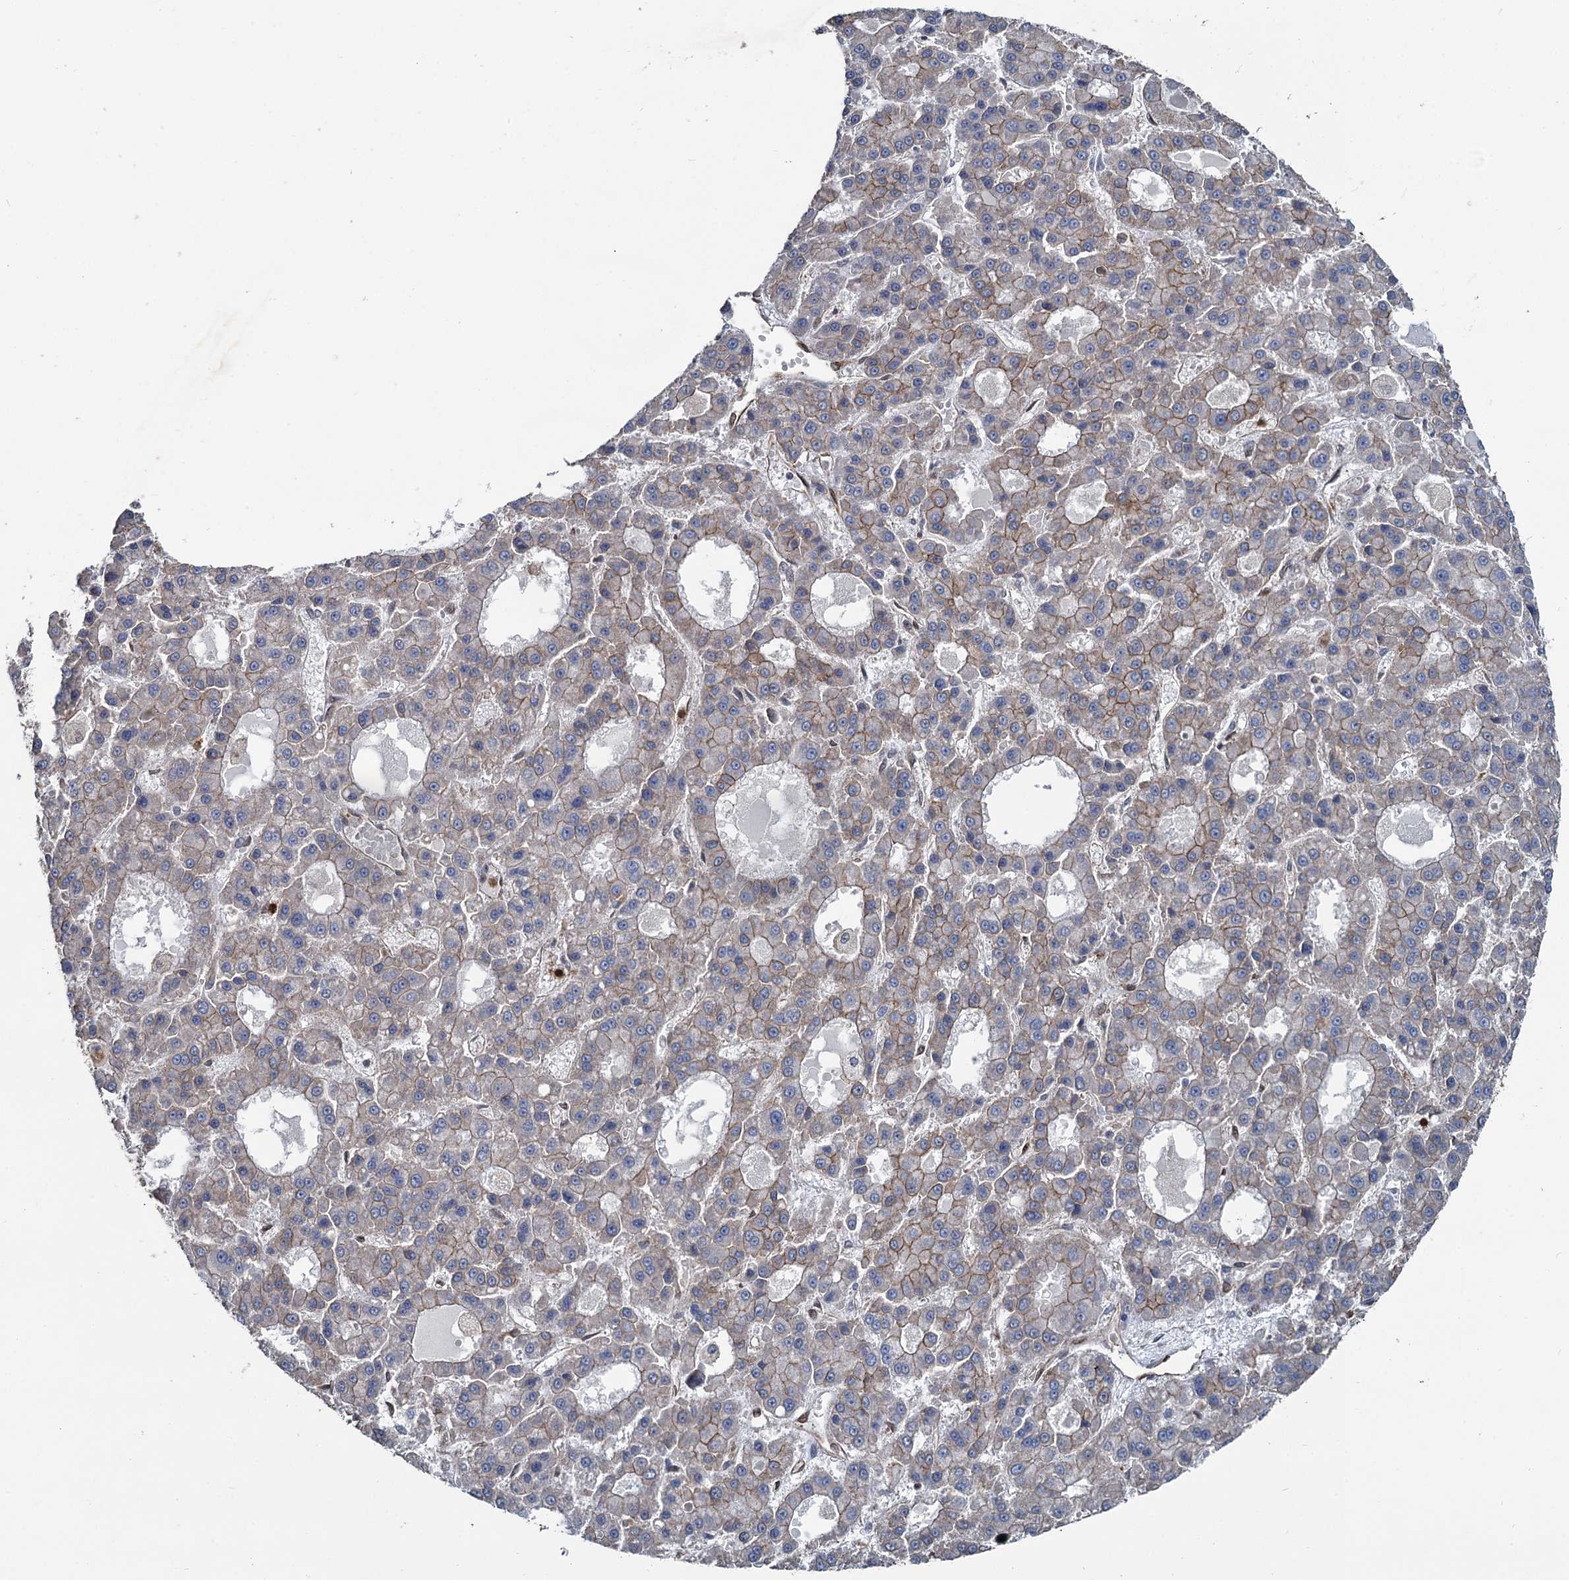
{"staining": {"intensity": "moderate", "quantity": "<25%", "location": "cytoplasmic/membranous"}, "tissue": "liver cancer", "cell_type": "Tumor cells", "image_type": "cancer", "snomed": [{"axis": "morphology", "description": "Carcinoma, Hepatocellular, NOS"}, {"axis": "topography", "description": "Liver"}], "caption": "Brown immunohistochemical staining in hepatocellular carcinoma (liver) demonstrates moderate cytoplasmic/membranous expression in about <25% of tumor cells. (DAB (3,3'-diaminobenzidine) IHC with brightfield microscopy, high magnification).", "gene": "SVIP", "patient": {"sex": "male", "age": 70}}